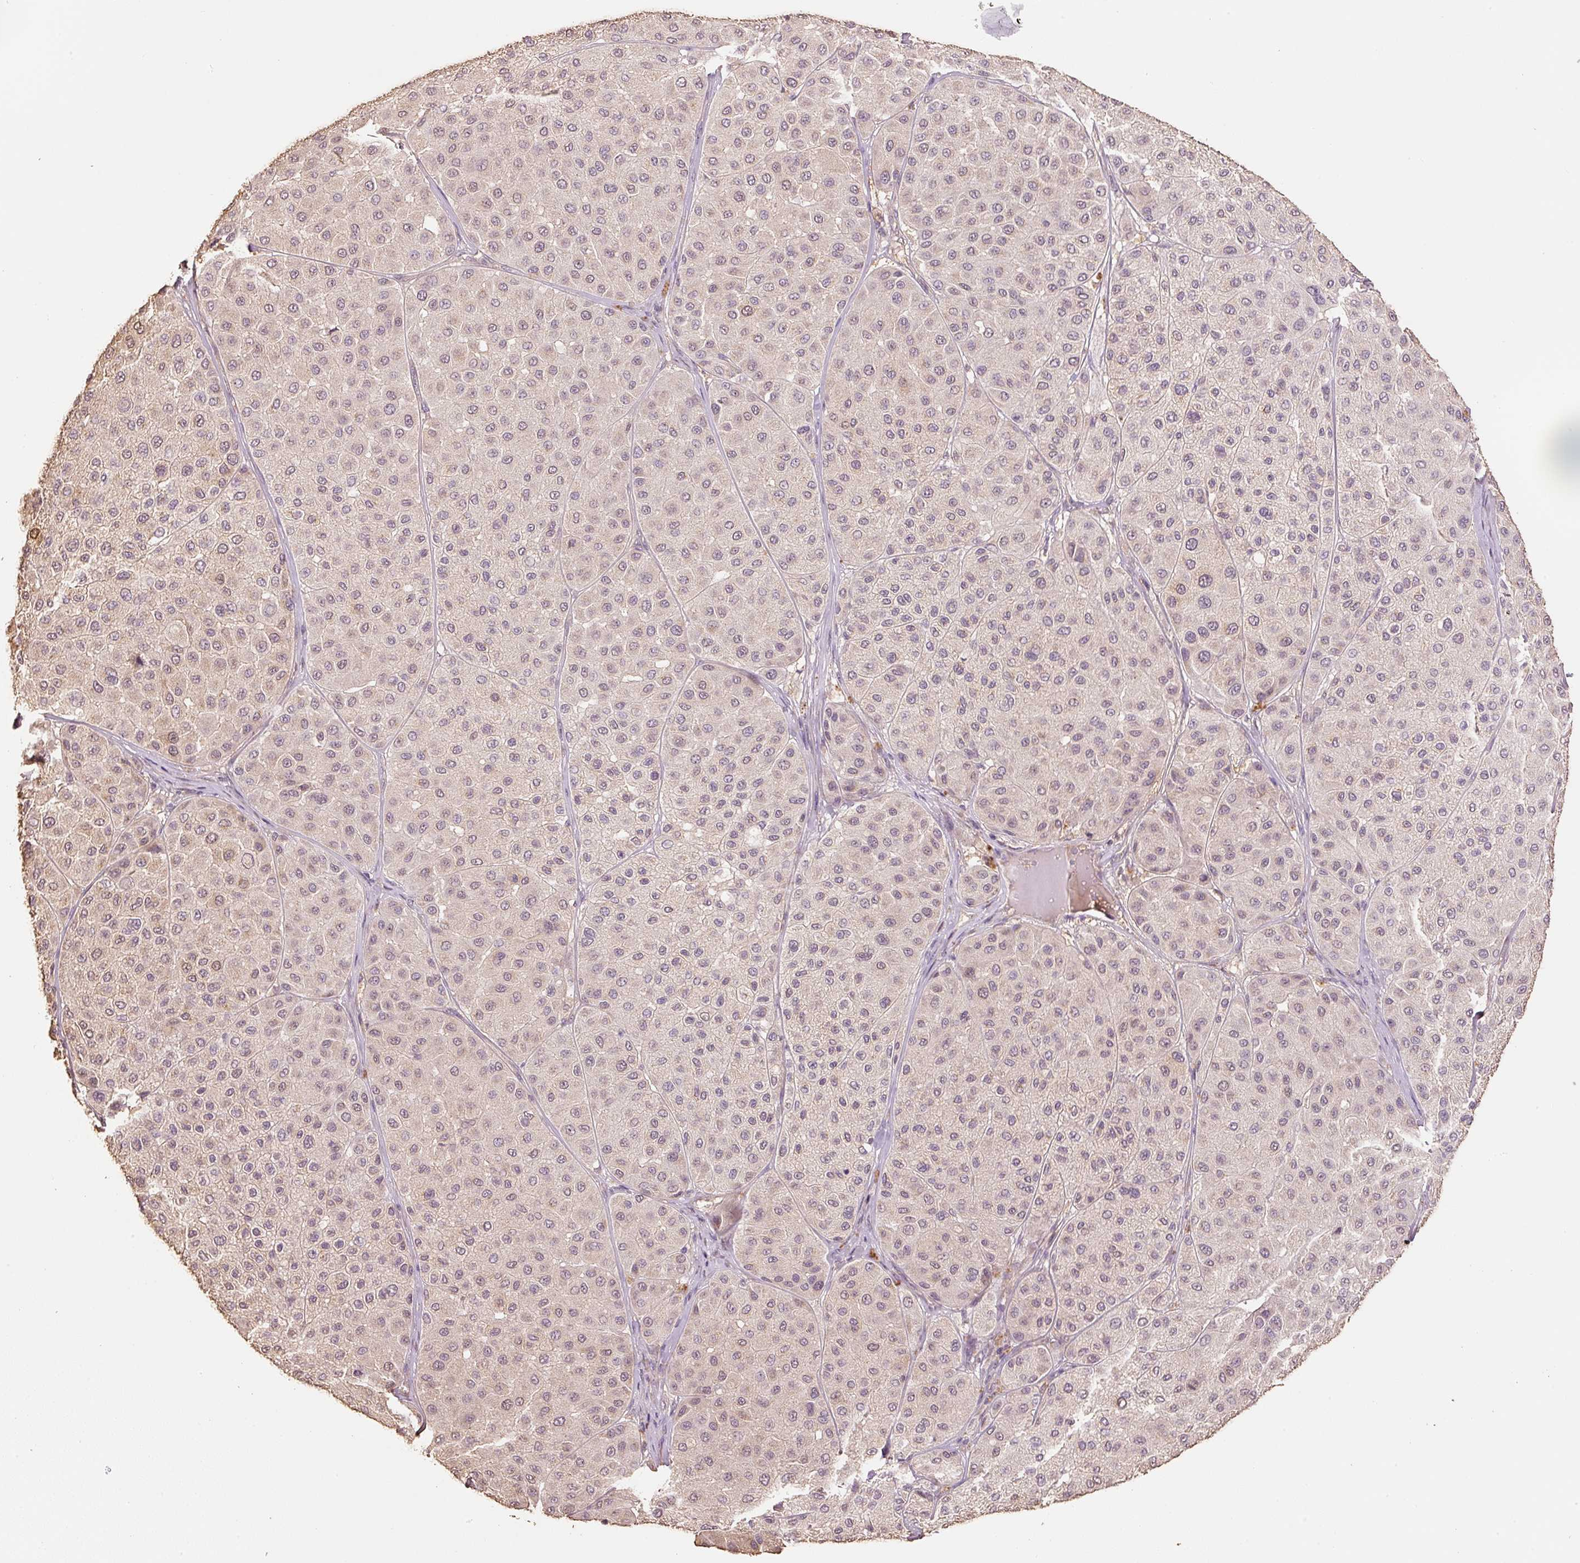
{"staining": {"intensity": "weak", "quantity": "25%-75%", "location": "nuclear"}, "tissue": "melanoma", "cell_type": "Tumor cells", "image_type": "cancer", "snomed": [{"axis": "morphology", "description": "Malignant melanoma, Metastatic site"}, {"axis": "topography", "description": "Smooth muscle"}], "caption": "The histopathology image reveals a brown stain indicating the presence of a protein in the nuclear of tumor cells in melanoma. The protein is shown in brown color, while the nuclei are stained blue.", "gene": "HERC2", "patient": {"sex": "male", "age": 41}}